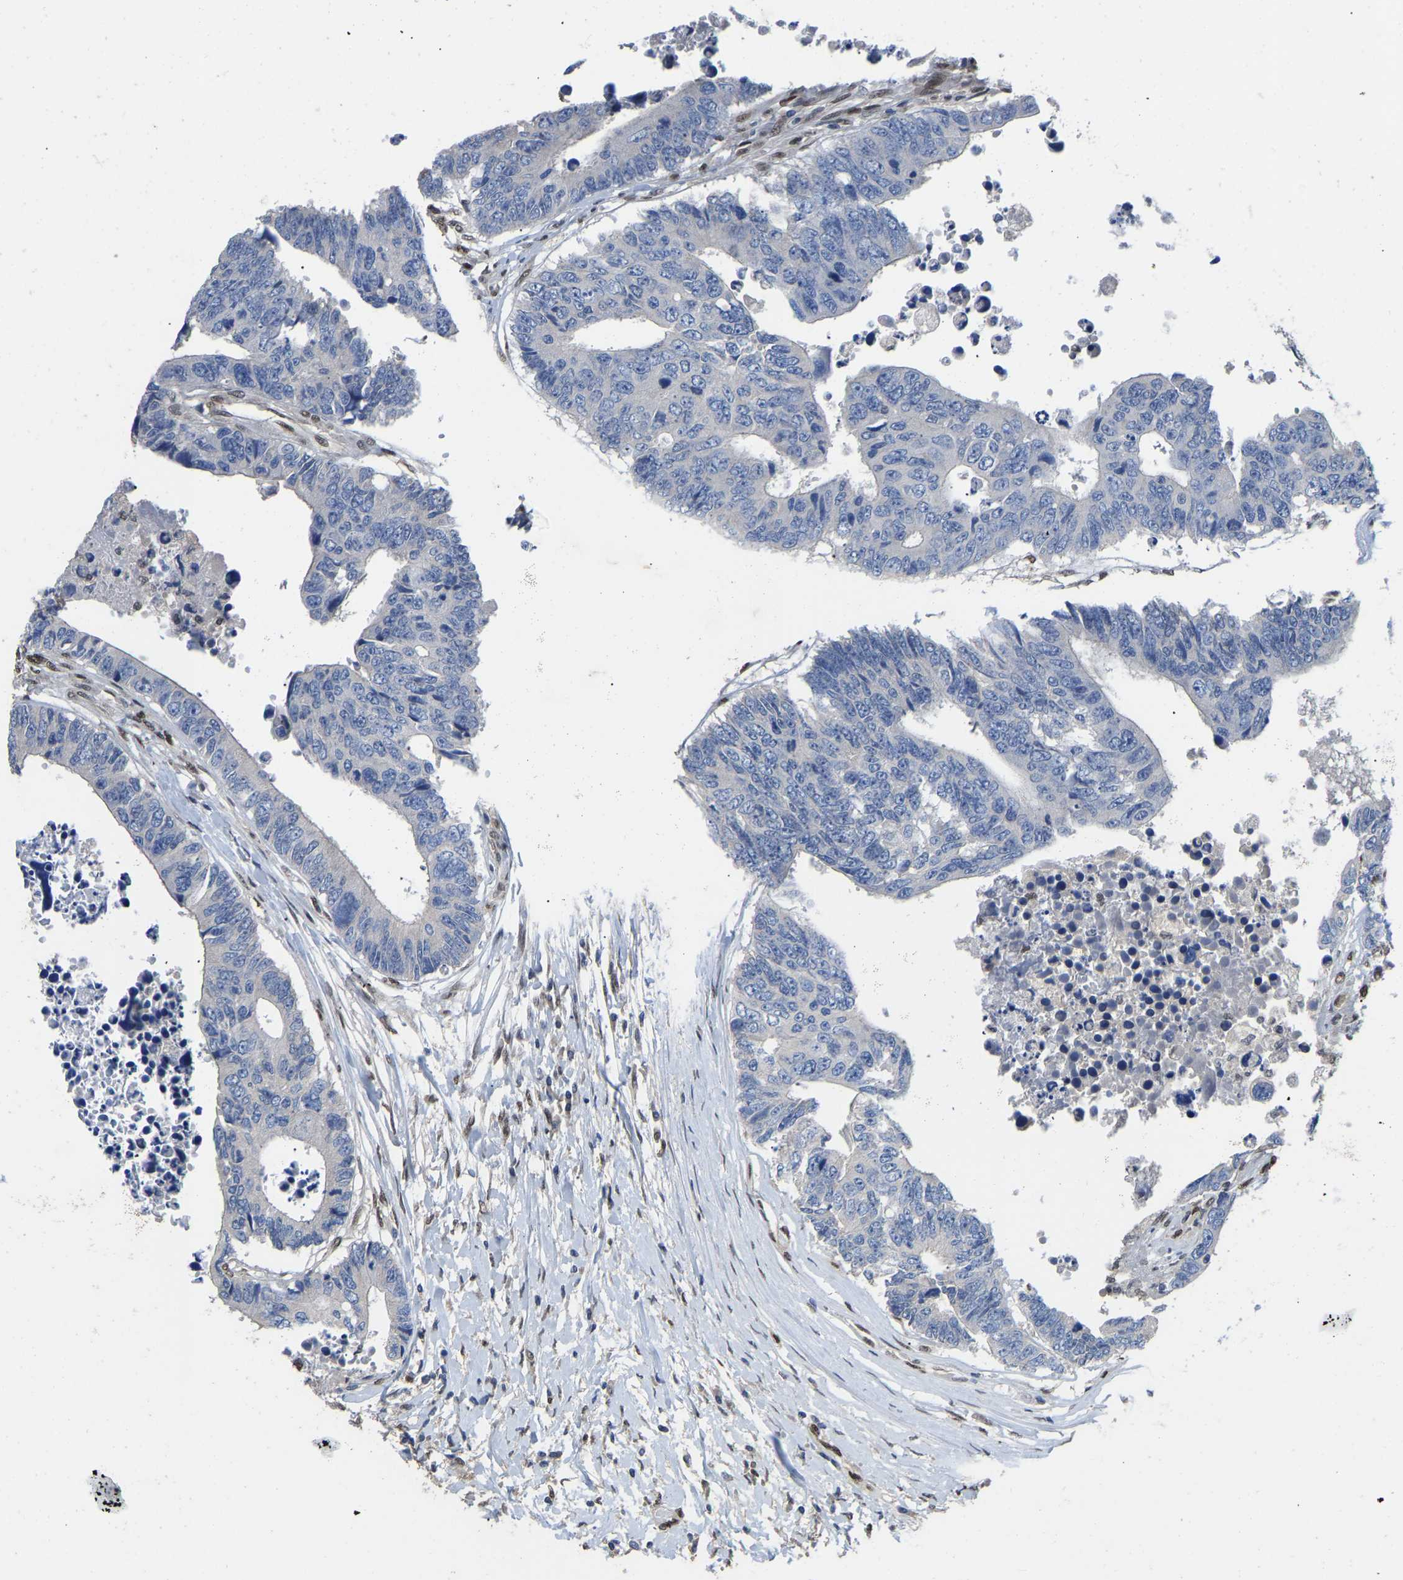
{"staining": {"intensity": "negative", "quantity": "none", "location": "none"}, "tissue": "colorectal cancer", "cell_type": "Tumor cells", "image_type": "cancer", "snomed": [{"axis": "morphology", "description": "Adenocarcinoma, NOS"}, {"axis": "topography", "description": "Rectum"}], "caption": "Immunohistochemical staining of adenocarcinoma (colorectal) exhibits no significant staining in tumor cells.", "gene": "QKI", "patient": {"sex": "male", "age": 84}}